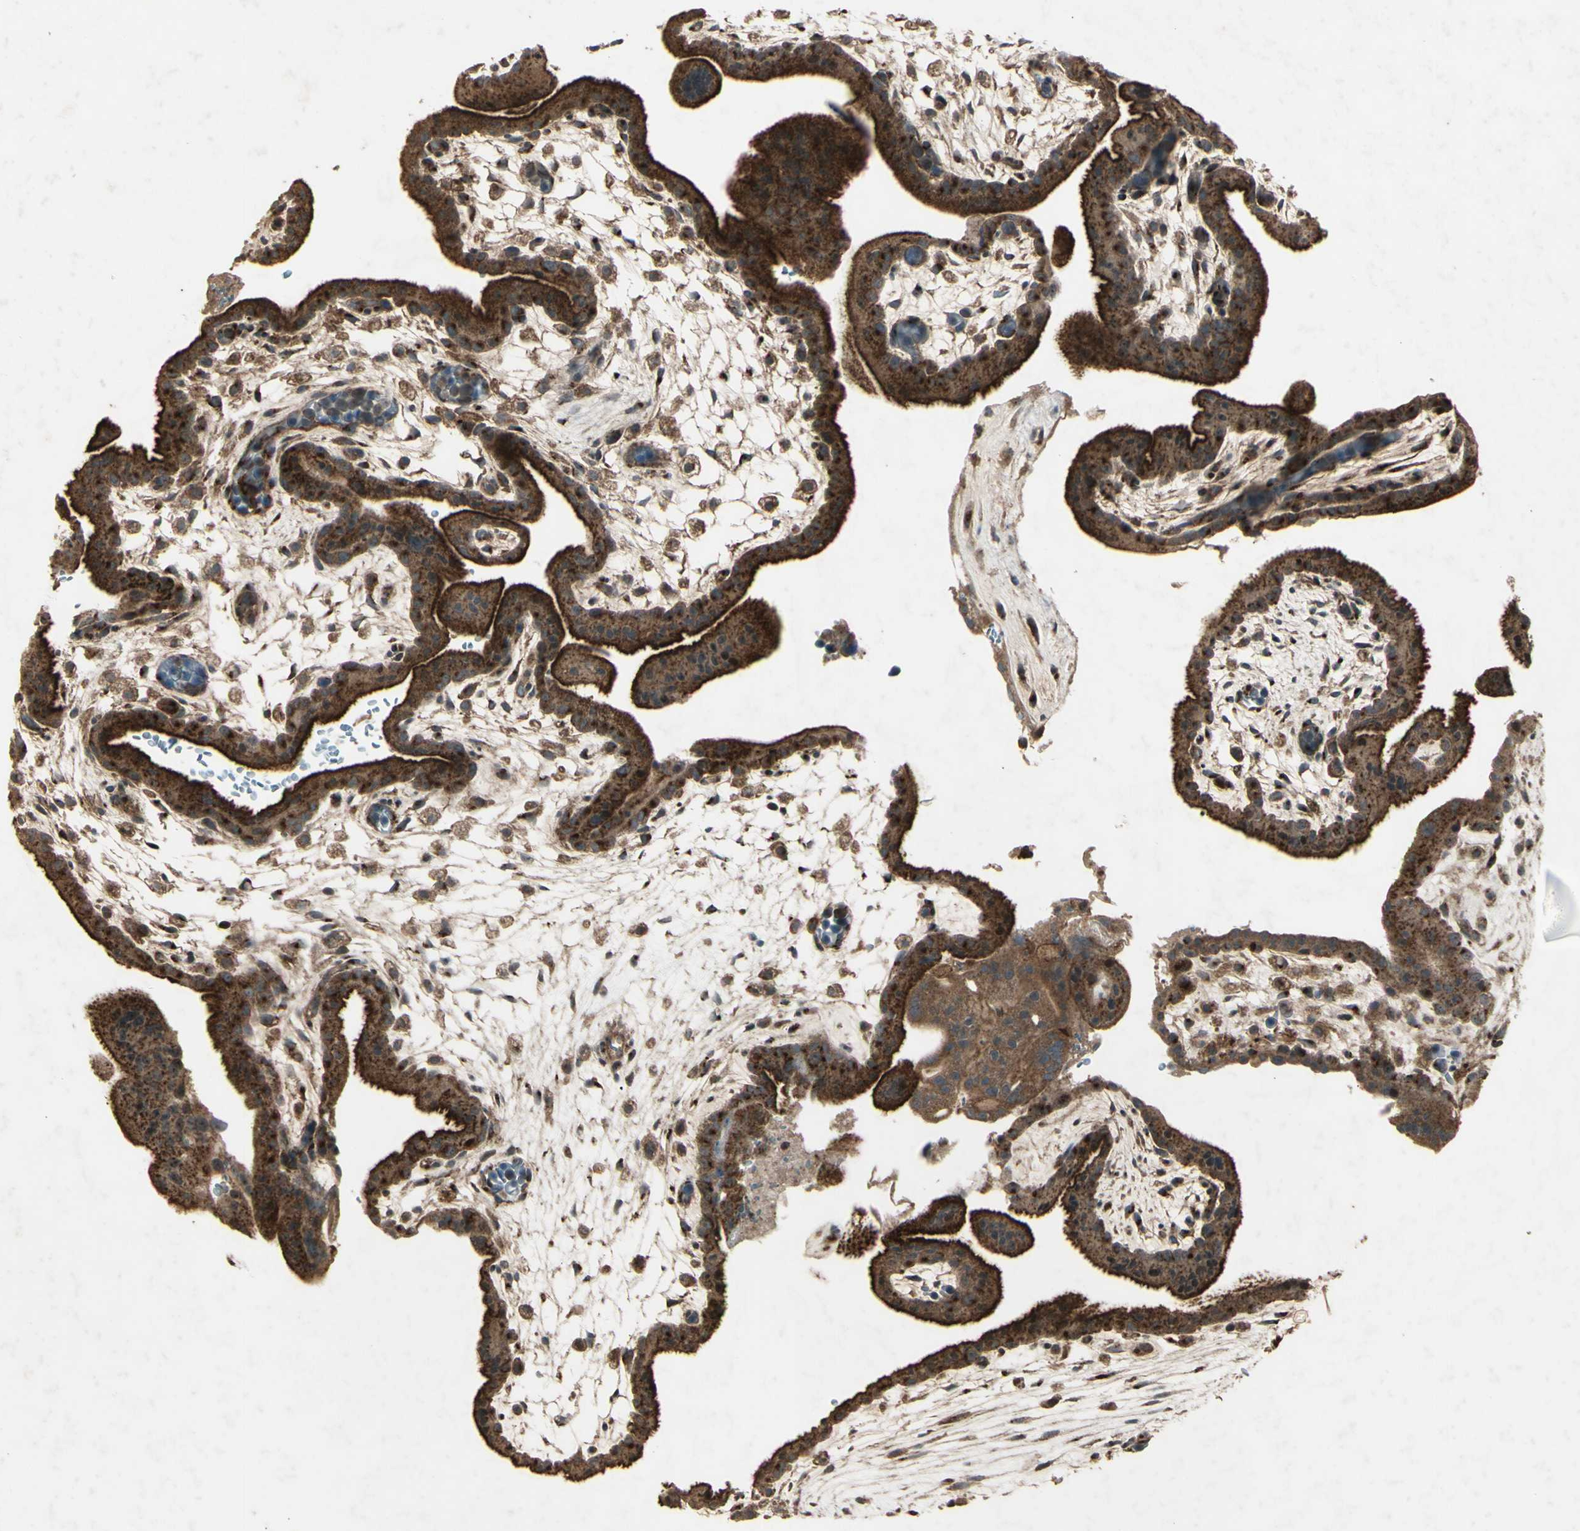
{"staining": {"intensity": "strong", "quantity": ">75%", "location": "cytoplasmic/membranous"}, "tissue": "placenta", "cell_type": "Decidual cells", "image_type": "normal", "snomed": [{"axis": "morphology", "description": "Normal tissue, NOS"}, {"axis": "topography", "description": "Placenta"}], "caption": "There is high levels of strong cytoplasmic/membranous expression in decidual cells of unremarkable placenta, as demonstrated by immunohistochemical staining (brown color).", "gene": "AP1G1", "patient": {"sex": "female", "age": 35}}